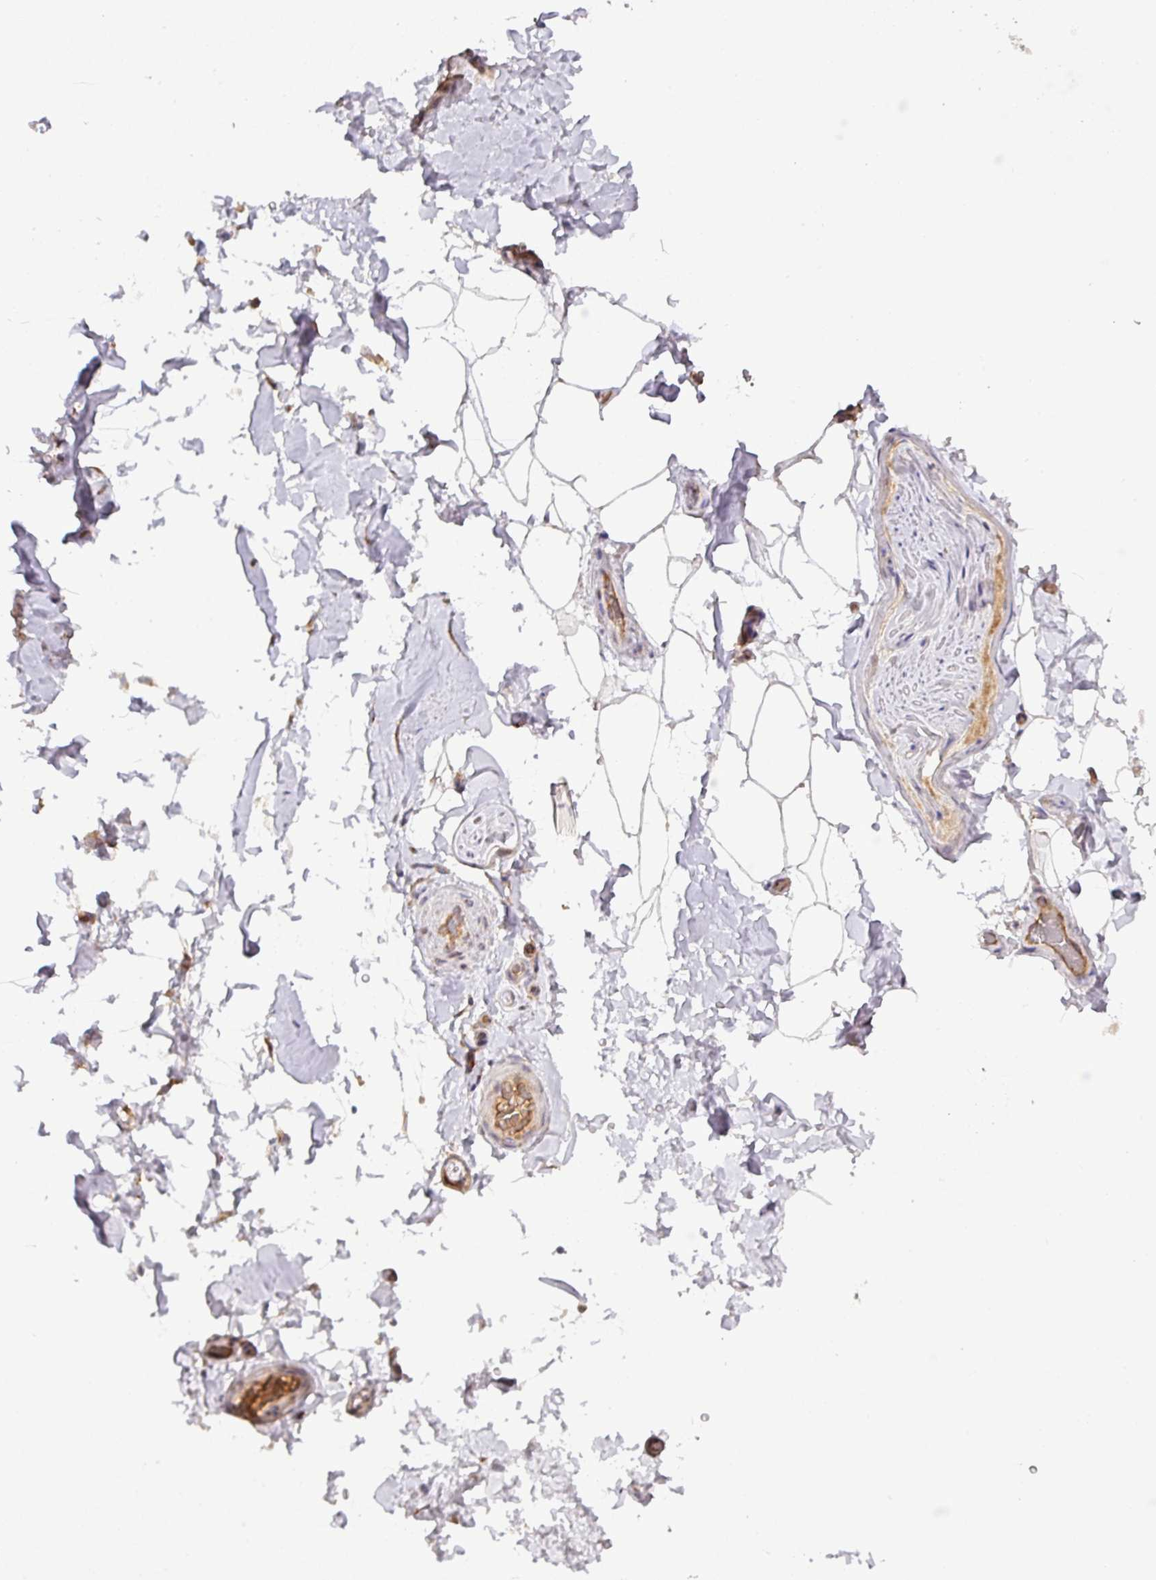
{"staining": {"intensity": "negative", "quantity": "none", "location": "none"}, "tissue": "adipose tissue", "cell_type": "Adipocytes", "image_type": "normal", "snomed": [{"axis": "morphology", "description": "Normal tissue, NOS"}, {"axis": "topography", "description": "Vascular tissue"}, {"axis": "topography", "description": "Peripheral nerve tissue"}], "caption": "IHC histopathology image of unremarkable adipose tissue stained for a protein (brown), which reveals no staining in adipocytes. (Immunohistochemistry, brightfield microscopy, high magnification).", "gene": "GALP", "patient": {"sex": "male", "age": 41}}